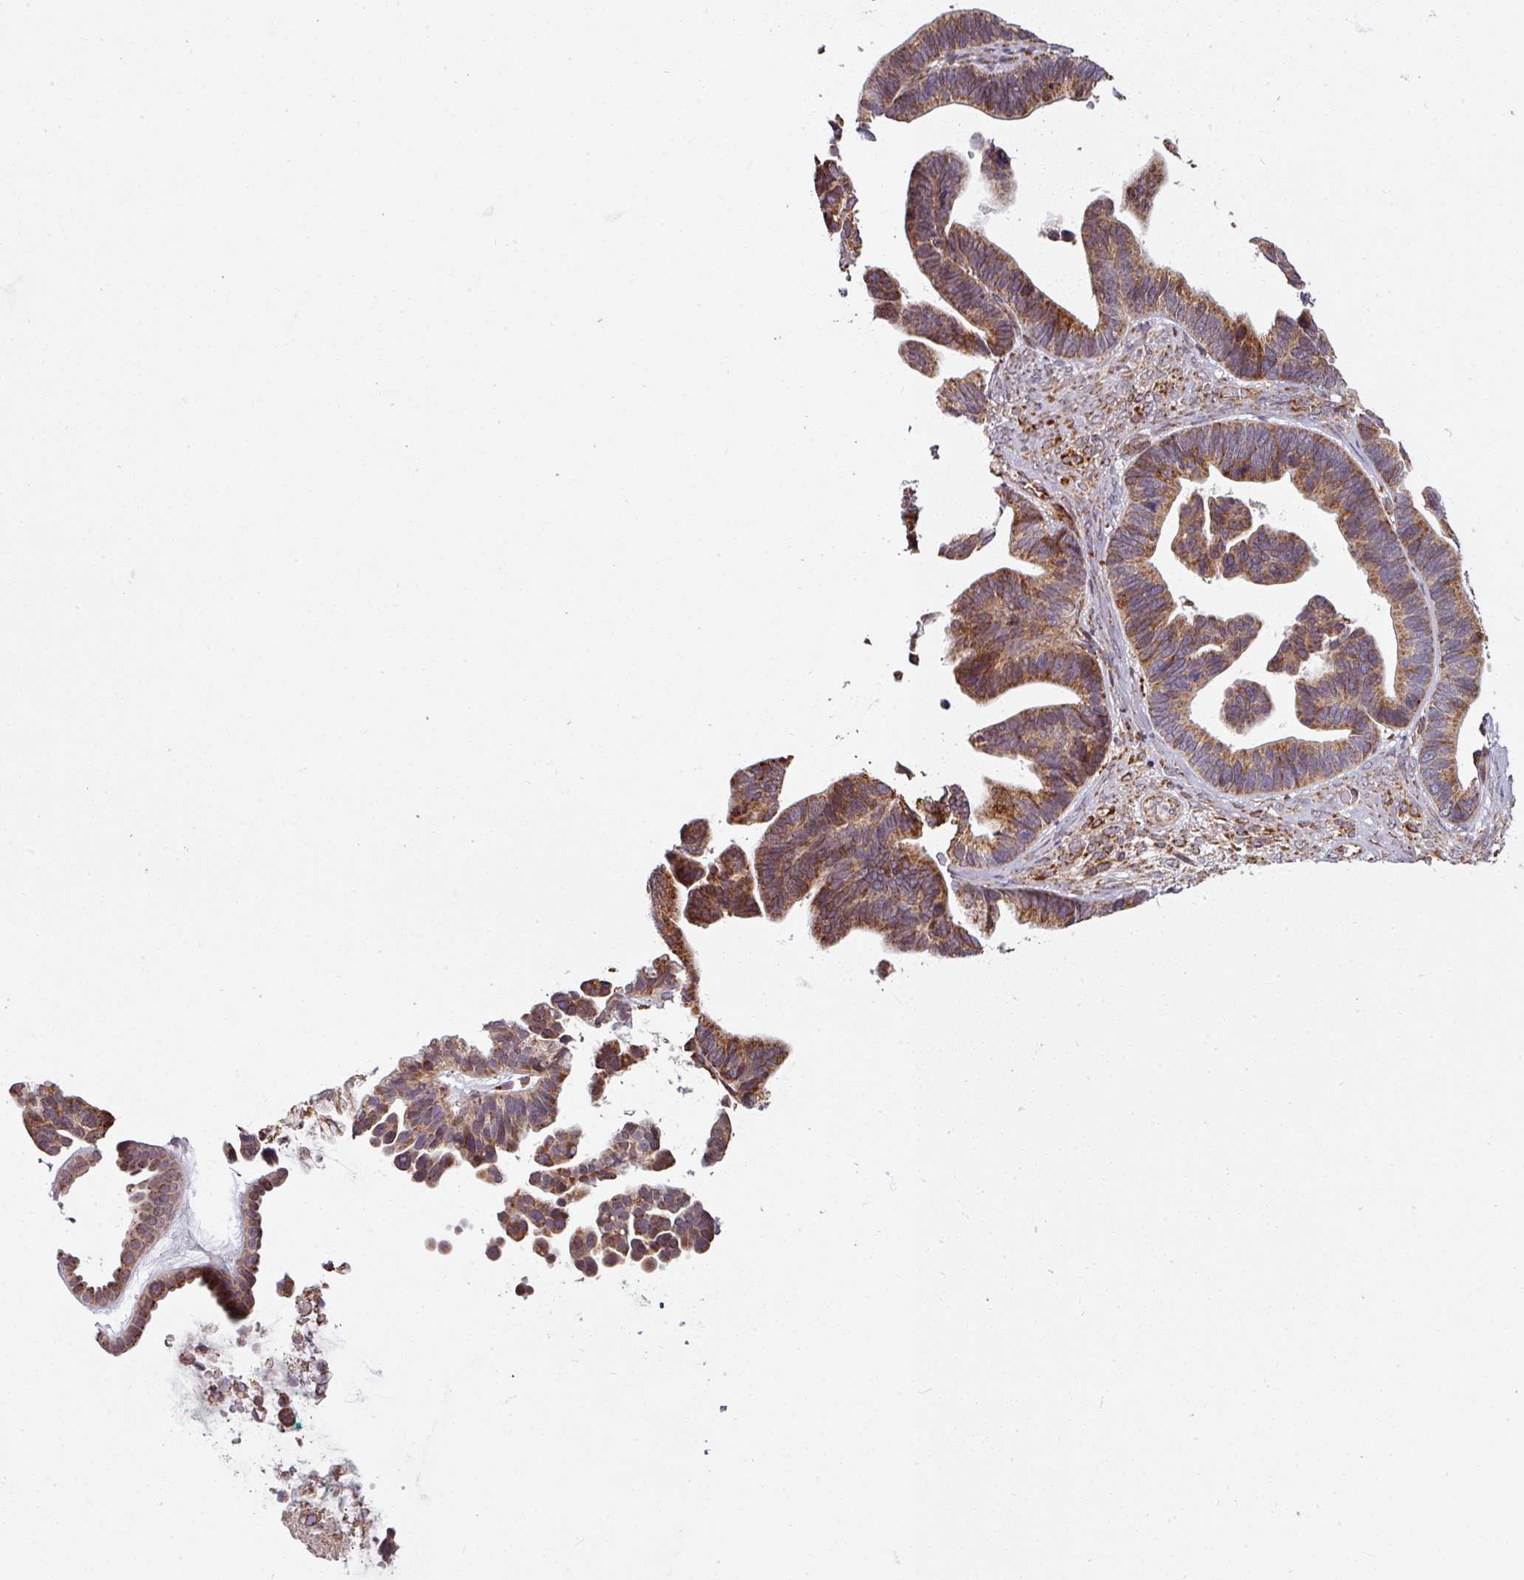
{"staining": {"intensity": "moderate", "quantity": ">75%", "location": "cytoplasmic/membranous"}, "tissue": "ovarian cancer", "cell_type": "Tumor cells", "image_type": "cancer", "snomed": [{"axis": "morphology", "description": "Cystadenocarcinoma, serous, NOS"}, {"axis": "topography", "description": "Ovary"}], "caption": "Tumor cells exhibit medium levels of moderate cytoplasmic/membranous expression in about >75% of cells in ovarian cancer (serous cystadenocarcinoma).", "gene": "MAGT1", "patient": {"sex": "female", "age": 56}}